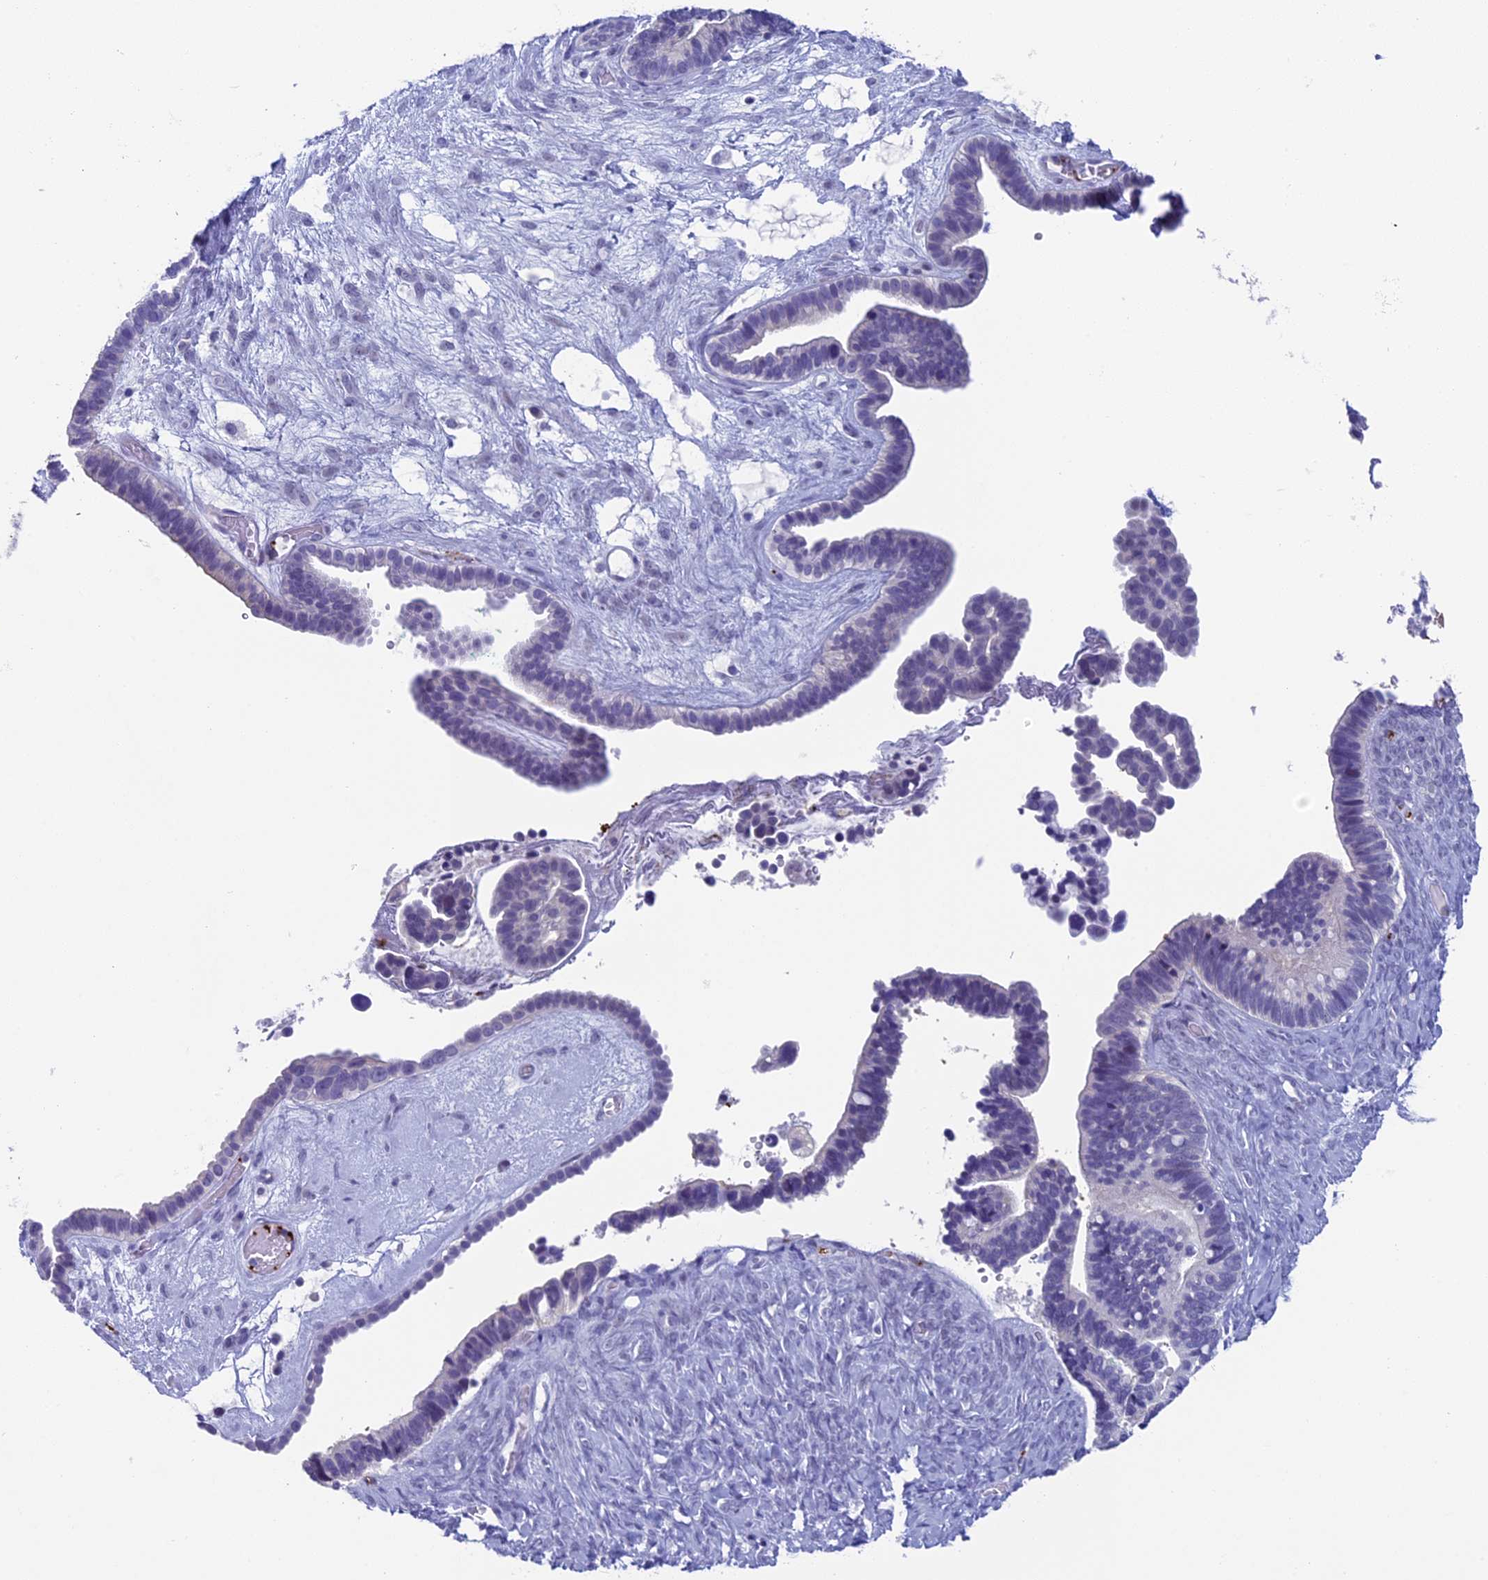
{"staining": {"intensity": "negative", "quantity": "none", "location": "none"}, "tissue": "ovarian cancer", "cell_type": "Tumor cells", "image_type": "cancer", "snomed": [{"axis": "morphology", "description": "Cystadenocarcinoma, serous, NOS"}, {"axis": "topography", "description": "Ovary"}], "caption": "Image shows no significant protein positivity in tumor cells of ovarian cancer. (Brightfield microscopy of DAB IHC at high magnification).", "gene": "AIFM2", "patient": {"sex": "female", "age": 56}}